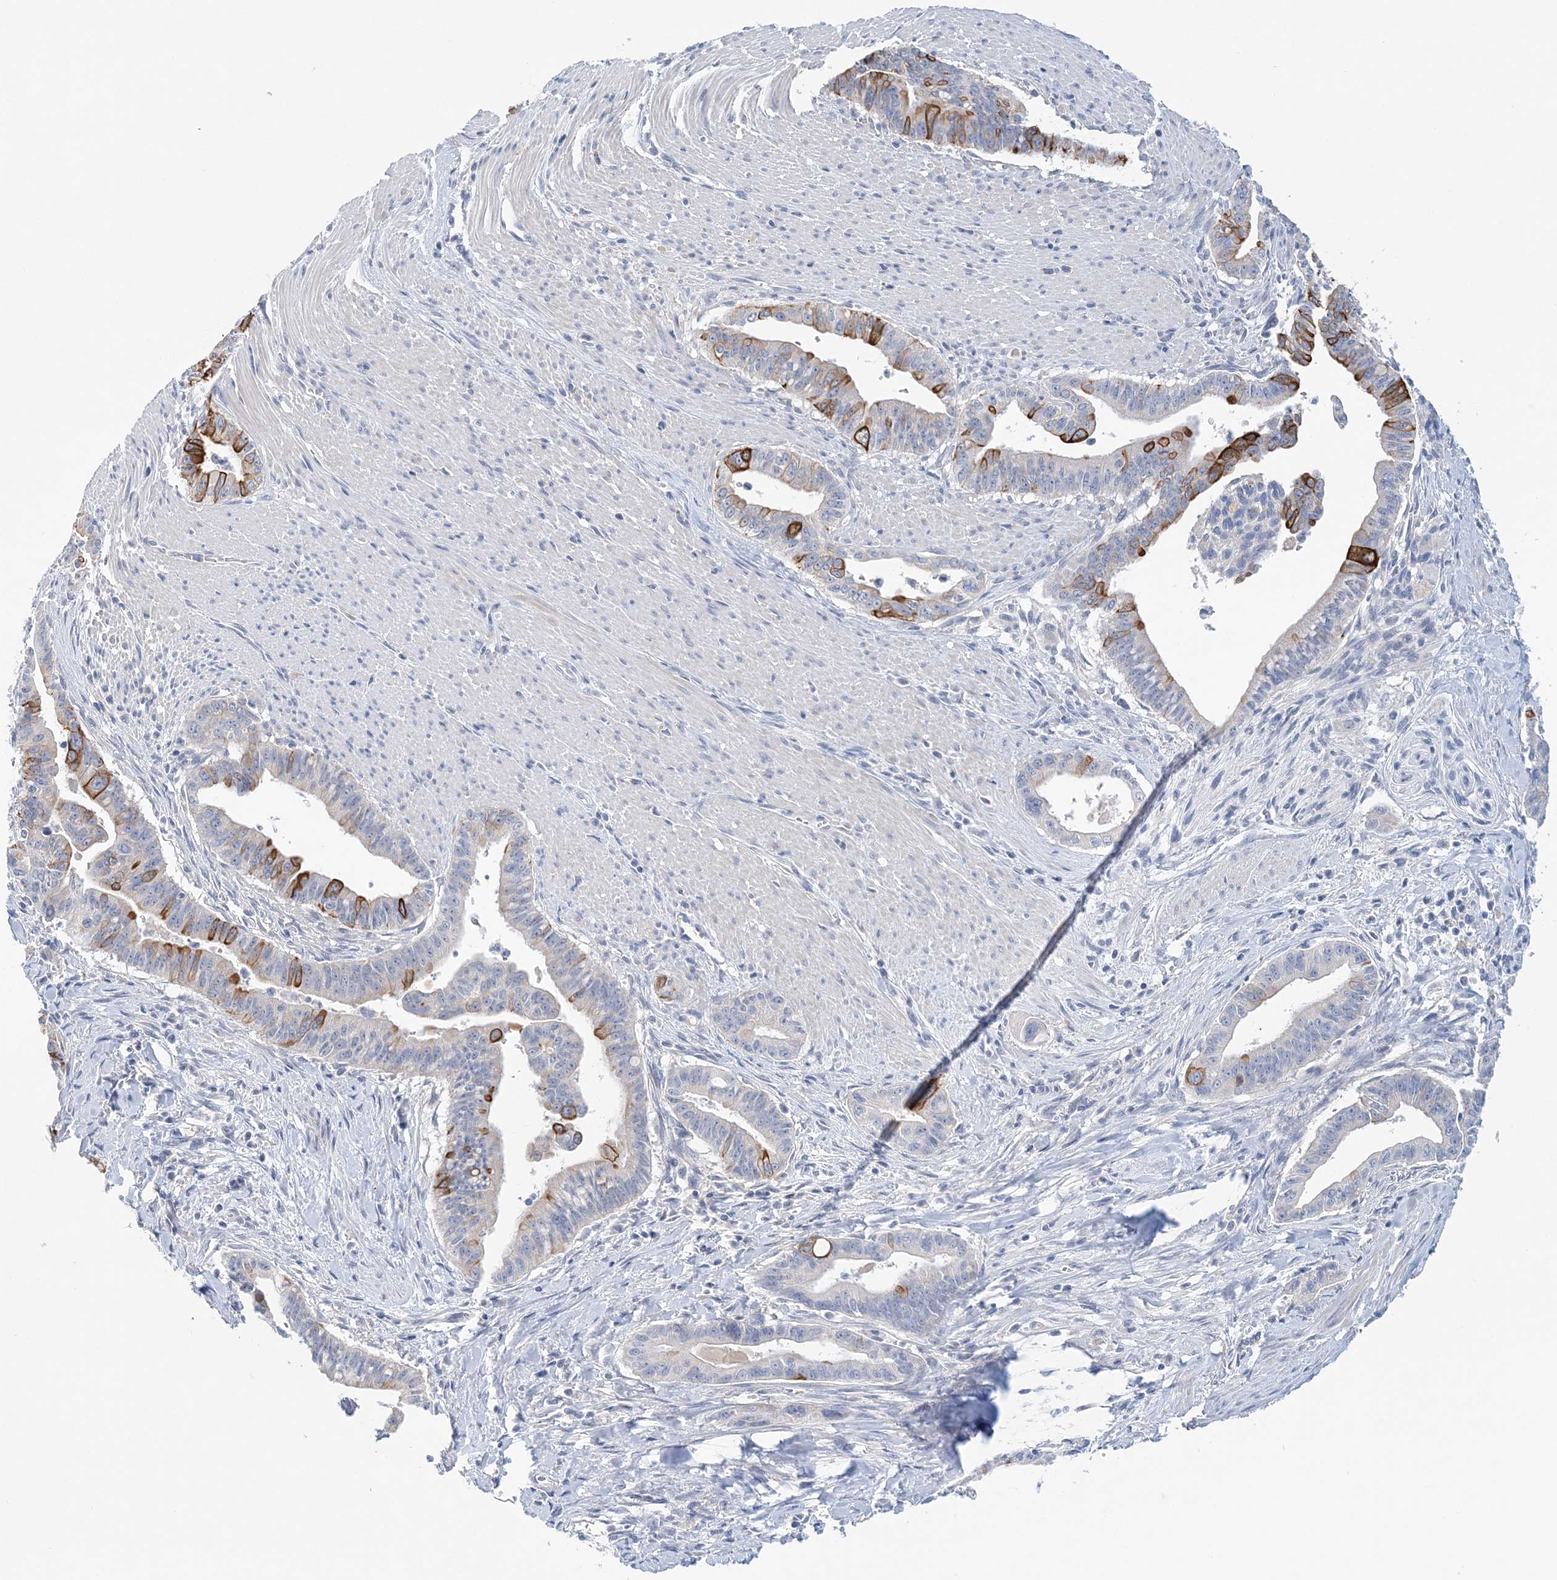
{"staining": {"intensity": "strong", "quantity": "<25%", "location": "cytoplasmic/membranous"}, "tissue": "pancreatic cancer", "cell_type": "Tumor cells", "image_type": "cancer", "snomed": [{"axis": "morphology", "description": "Adenocarcinoma, NOS"}, {"axis": "topography", "description": "Pancreas"}], "caption": "Immunohistochemistry histopathology image of human pancreatic cancer stained for a protein (brown), which displays medium levels of strong cytoplasmic/membranous staining in approximately <25% of tumor cells.", "gene": "LRRIQ4", "patient": {"sex": "male", "age": 70}}